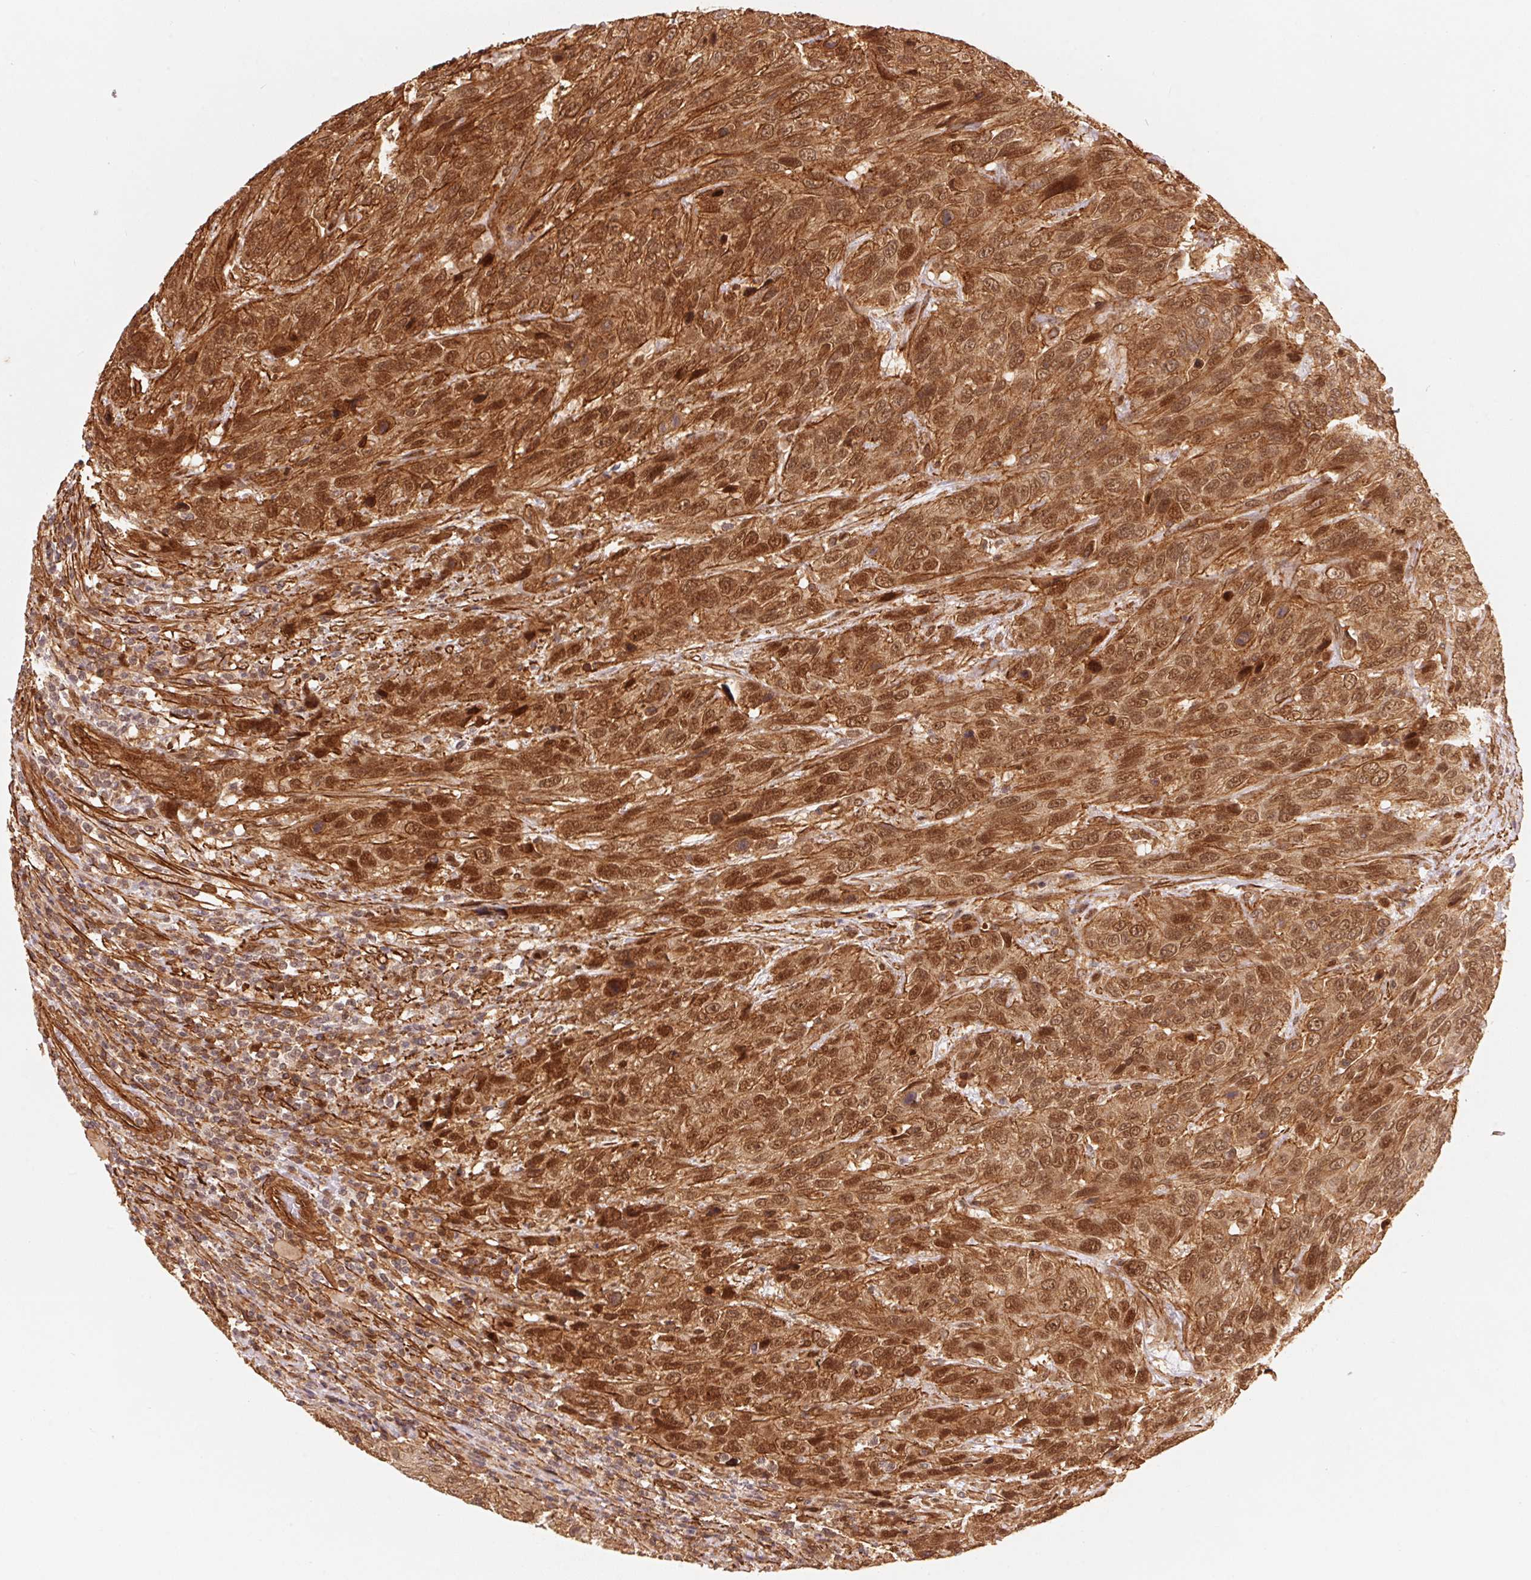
{"staining": {"intensity": "strong", "quantity": ">75%", "location": "cytoplasmic/membranous,nuclear"}, "tissue": "urothelial cancer", "cell_type": "Tumor cells", "image_type": "cancer", "snomed": [{"axis": "morphology", "description": "Urothelial carcinoma, High grade"}, {"axis": "topography", "description": "Urinary bladder"}], "caption": "Immunohistochemistry image of neoplastic tissue: human urothelial cancer stained using immunohistochemistry demonstrates high levels of strong protein expression localized specifically in the cytoplasmic/membranous and nuclear of tumor cells, appearing as a cytoplasmic/membranous and nuclear brown color.", "gene": "TNIP2", "patient": {"sex": "female", "age": 70}}